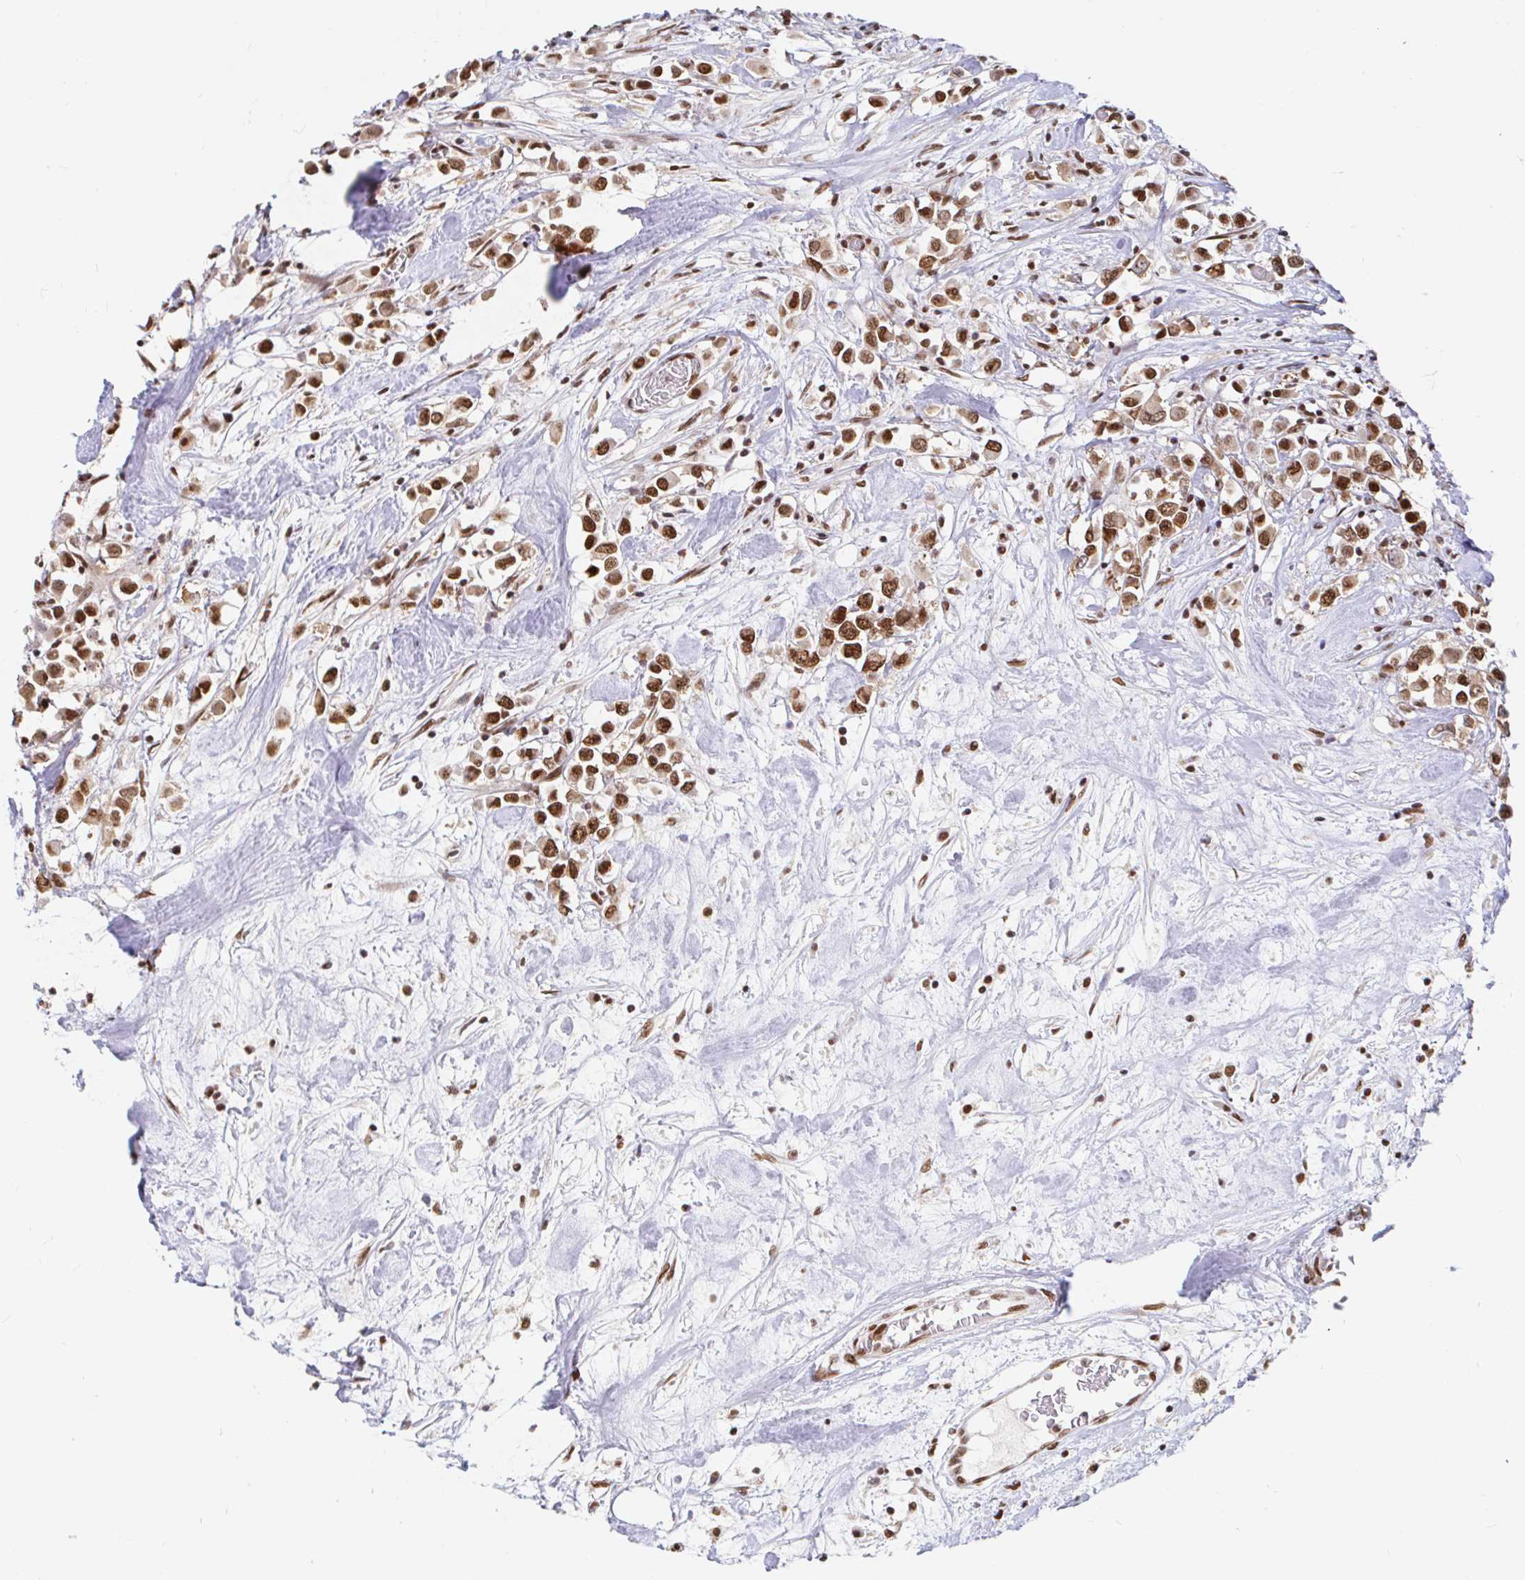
{"staining": {"intensity": "strong", "quantity": ">75%", "location": "nuclear"}, "tissue": "breast cancer", "cell_type": "Tumor cells", "image_type": "cancer", "snomed": [{"axis": "morphology", "description": "Duct carcinoma"}, {"axis": "topography", "description": "Breast"}], "caption": "Immunohistochemical staining of breast cancer reveals high levels of strong nuclear positivity in about >75% of tumor cells. (DAB = brown stain, brightfield microscopy at high magnification).", "gene": "RBMX", "patient": {"sex": "female", "age": 61}}